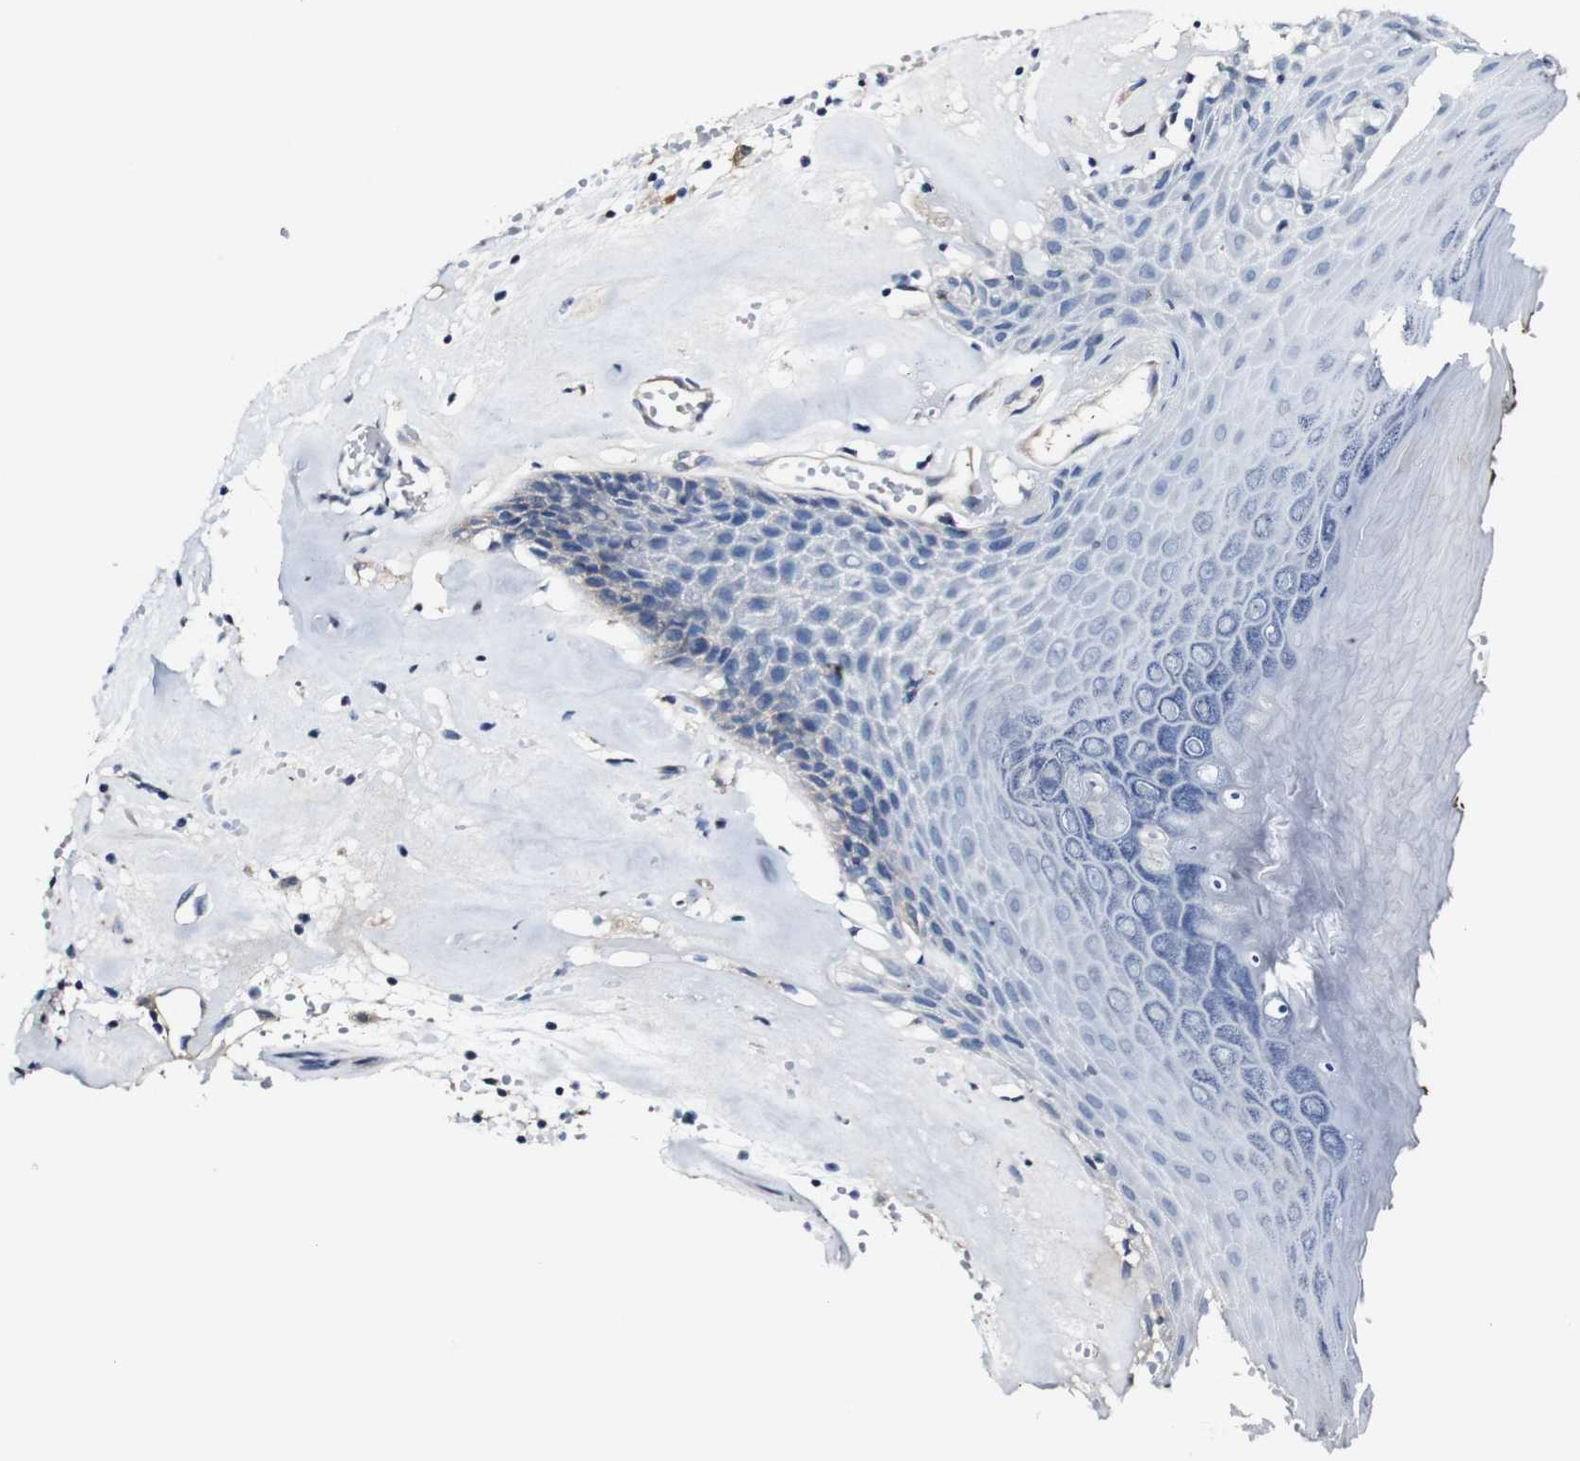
{"staining": {"intensity": "negative", "quantity": "none", "location": "none"}, "tissue": "skin", "cell_type": "Epidermal cells", "image_type": "normal", "snomed": [{"axis": "morphology", "description": "Normal tissue, NOS"}, {"axis": "morphology", "description": "Inflammation, NOS"}, {"axis": "topography", "description": "Vulva"}], "caption": "The image demonstrates no staining of epidermal cells in unremarkable skin.", "gene": "GRAMD1A", "patient": {"sex": "female", "age": 84}}